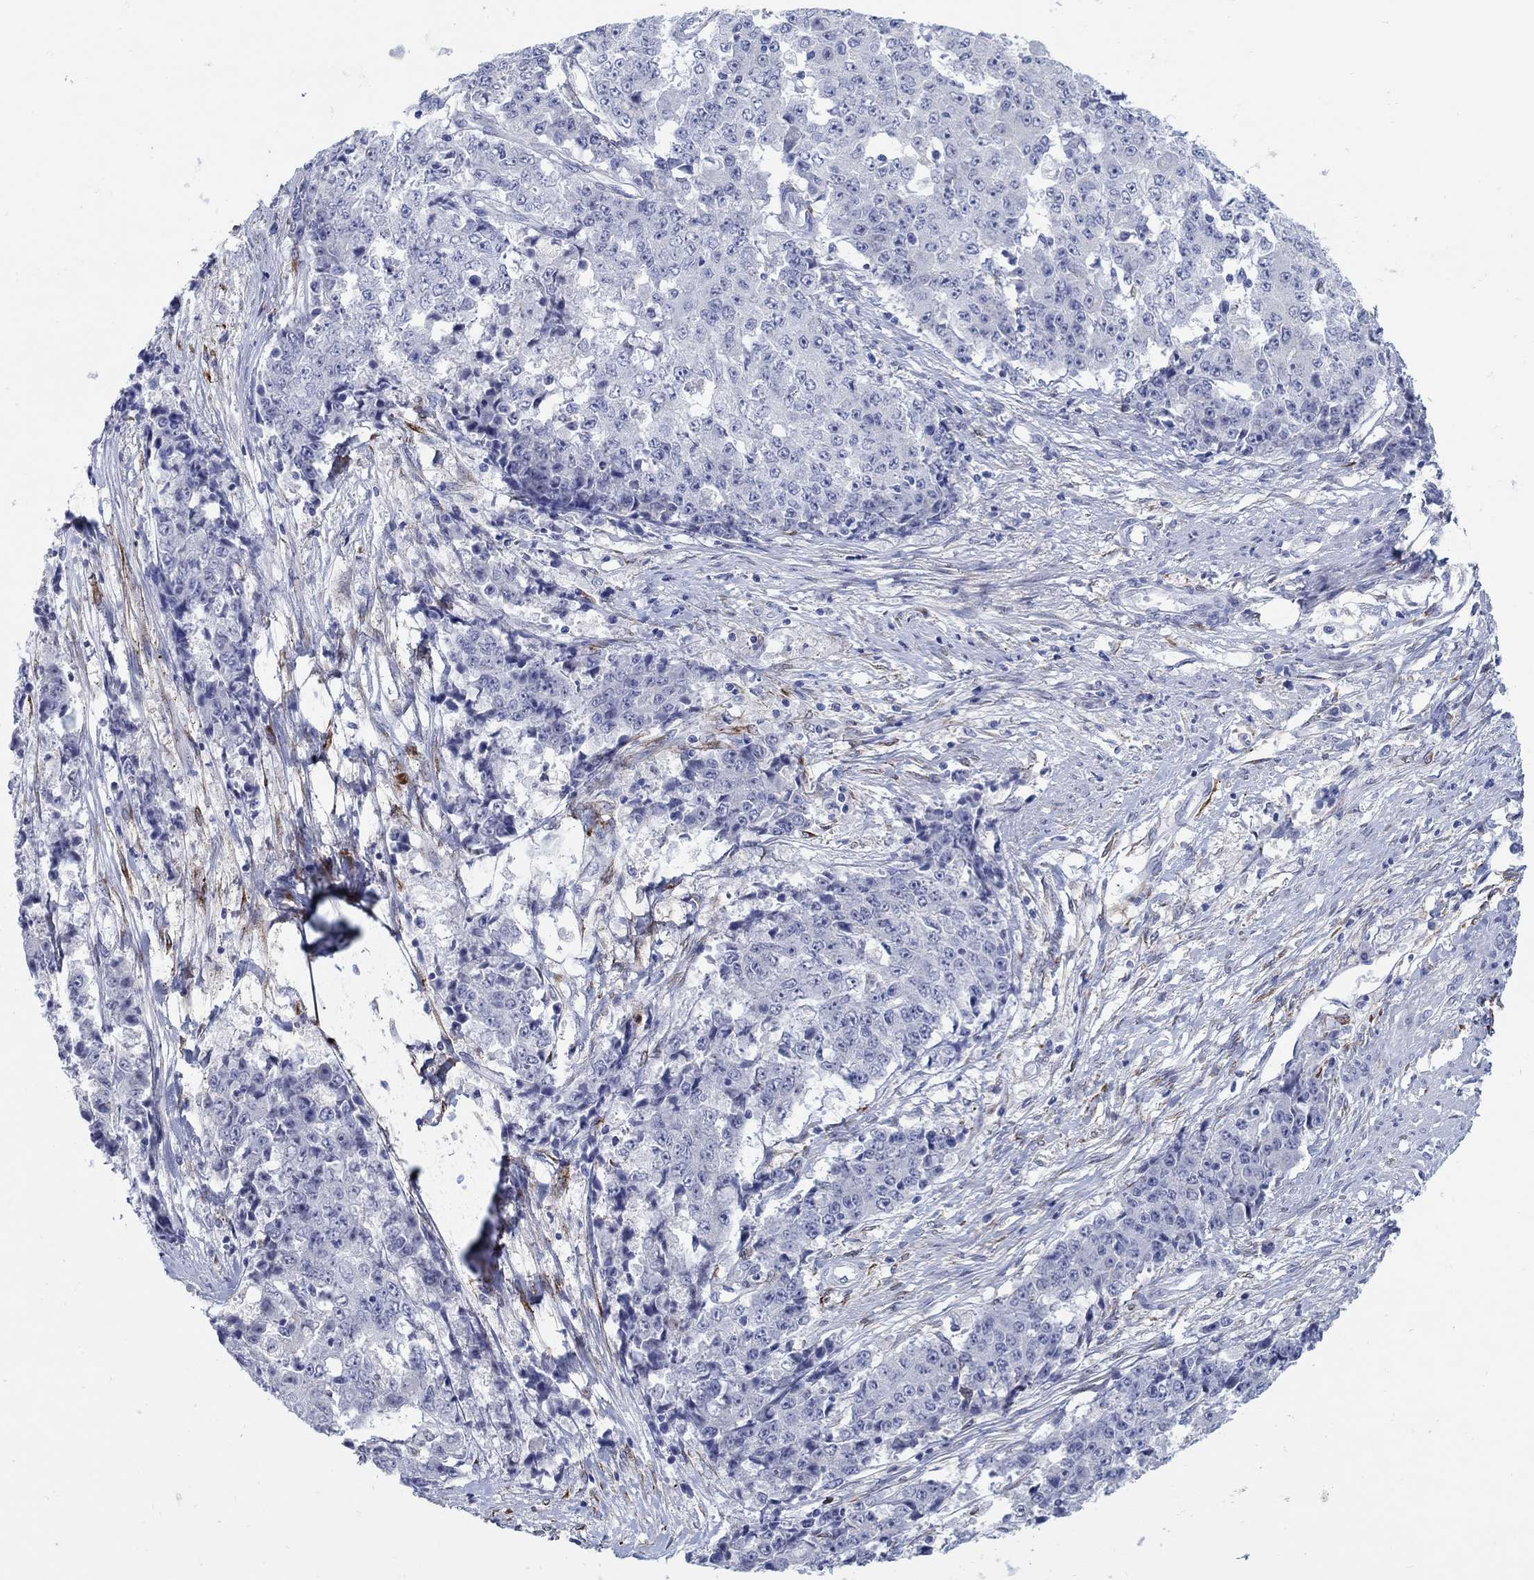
{"staining": {"intensity": "negative", "quantity": "none", "location": "none"}, "tissue": "ovarian cancer", "cell_type": "Tumor cells", "image_type": "cancer", "snomed": [{"axis": "morphology", "description": "Carcinoma, endometroid"}, {"axis": "topography", "description": "Ovary"}], "caption": "Tumor cells are negative for protein expression in human ovarian cancer (endometroid carcinoma).", "gene": "REEP2", "patient": {"sex": "female", "age": 42}}